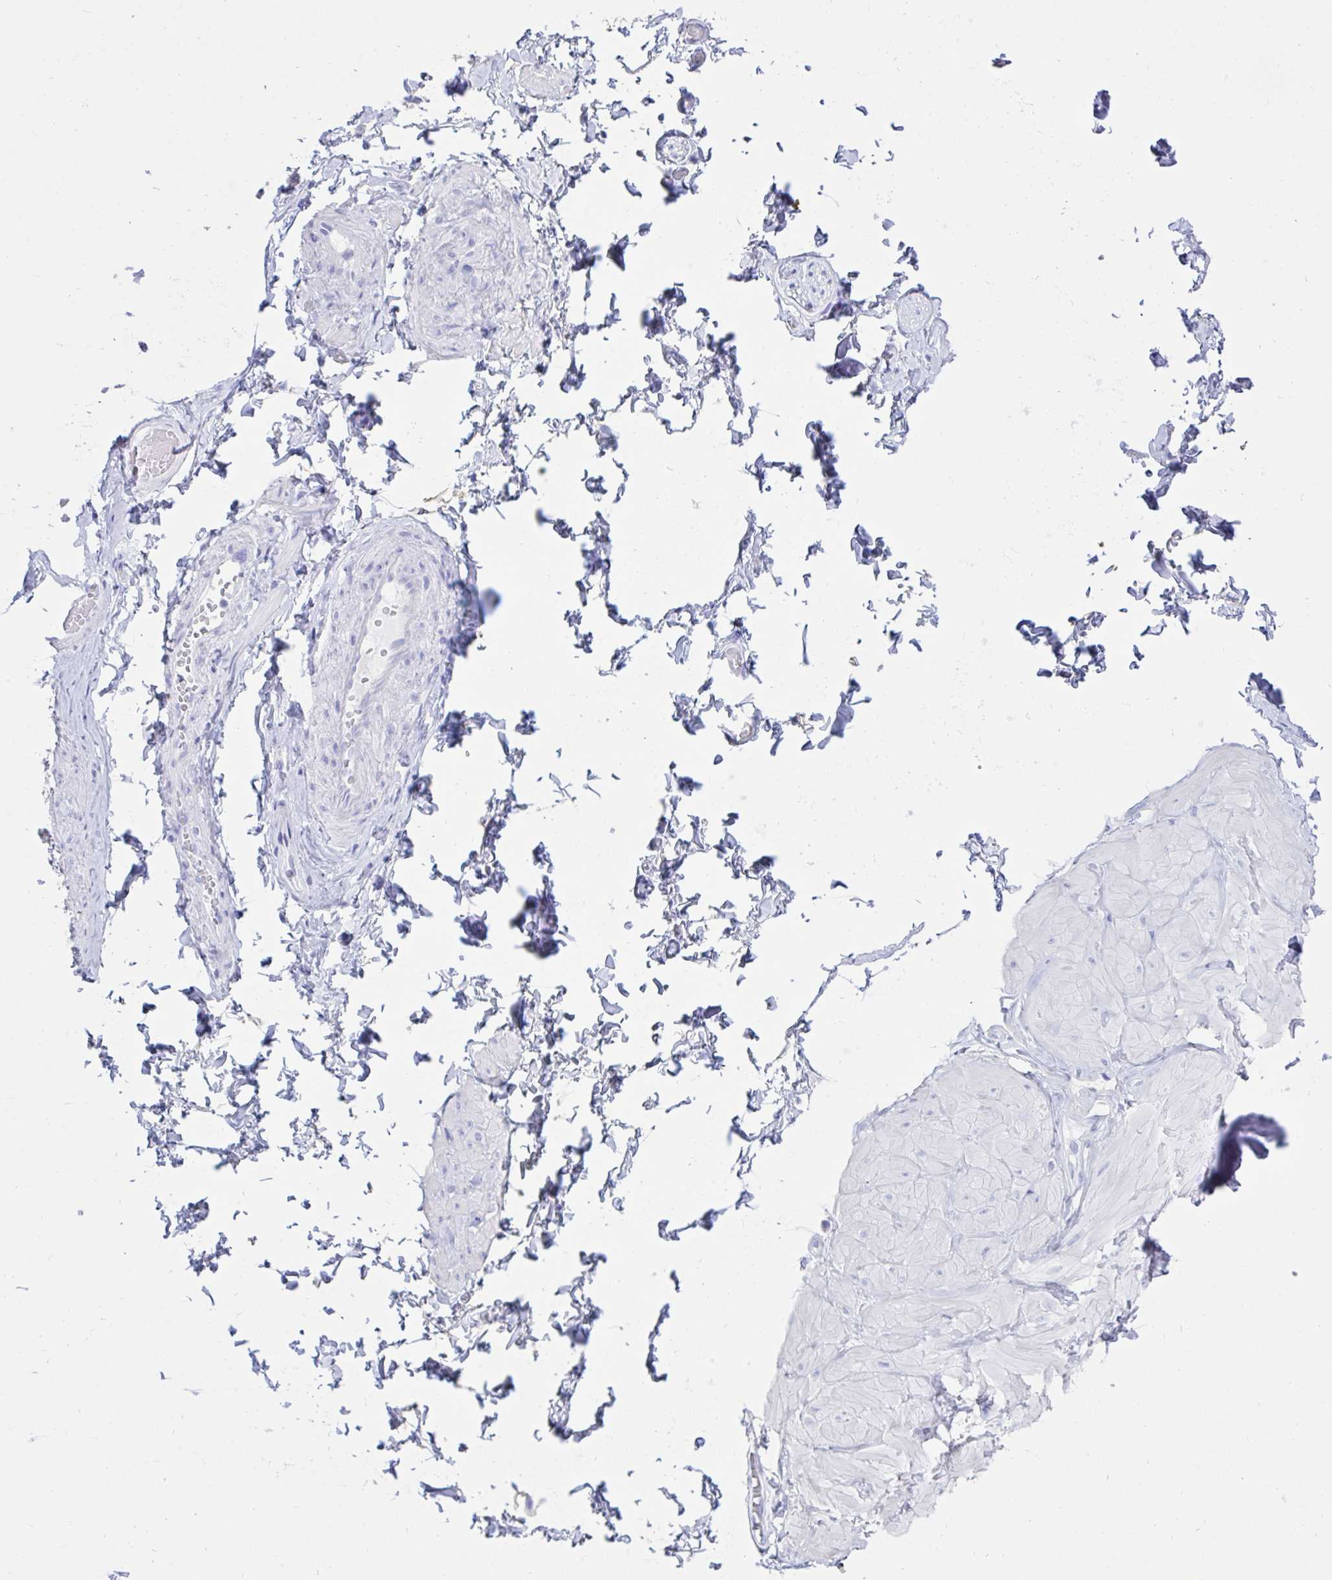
{"staining": {"intensity": "negative", "quantity": "none", "location": "none"}, "tissue": "adipose tissue", "cell_type": "Adipocytes", "image_type": "normal", "snomed": [{"axis": "morphology", "description": "Normal tissue, NOS"}, {"axis": "topography", "description": "Epididymis, spermatic cord, NOS"}, {"axis": "topography", "description": "Epididymis"}, {"axis": "topography", "description": "Peripheral nerve tissue"}], "caption": "Immunohistochemical staining of normal adipose tissue exhibits no significant expression in adipocytes.", "gene": "TNNC1", "patient": {"sex": "male", "age": 29}}